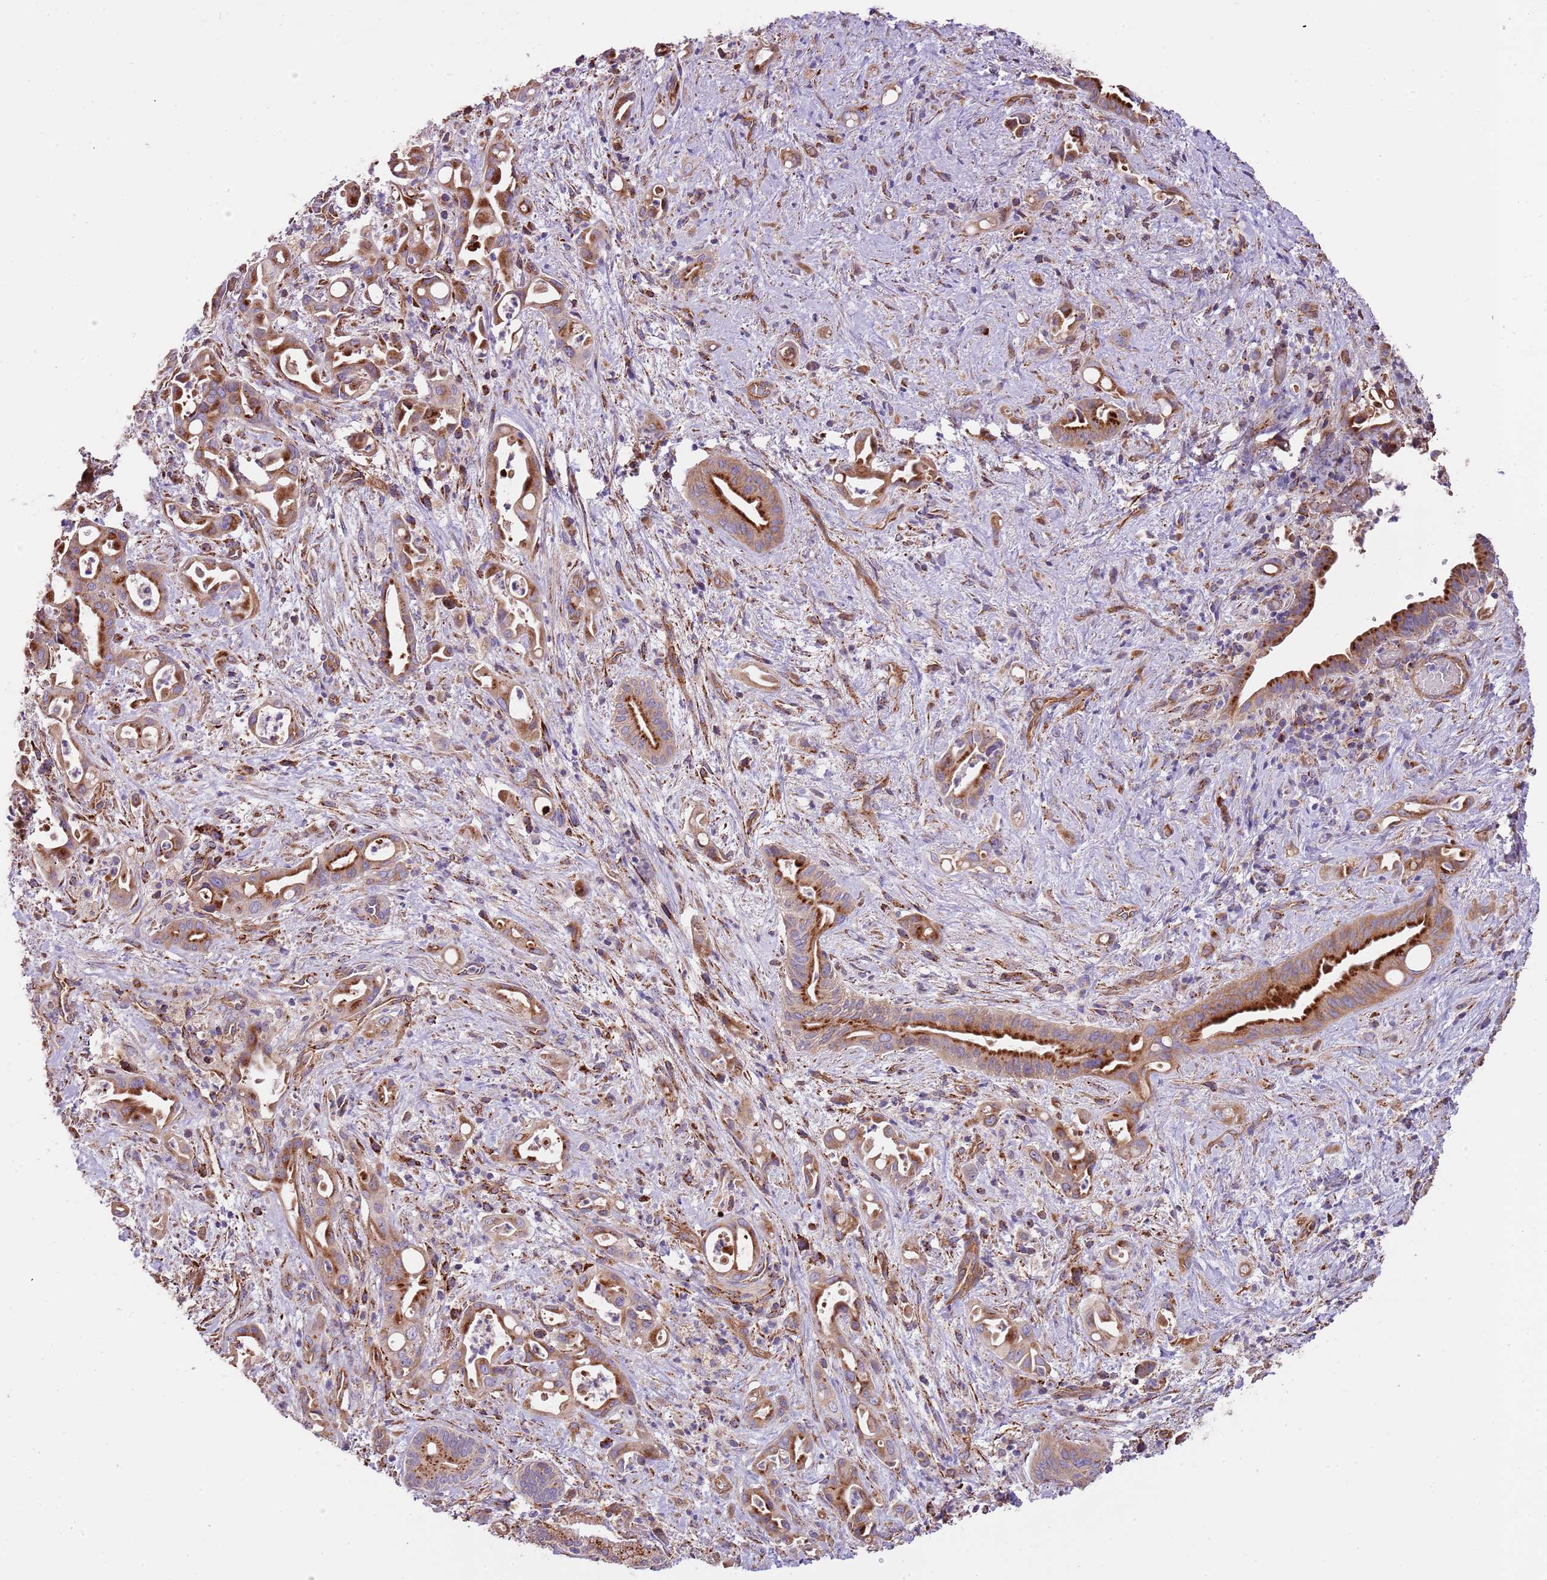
{"staining": {"intensity": "moderate", "quantity": ">75%", "location": "cytoplasmic/membranous"}, "tissue": "liver cancer", "cell_type": "Tumor cells", "image_type": "cancer", "snomed": [{"axis": "morphology", "description": "Cholangiocarcinoma"}, {"axis": "topography", "description": "Liver"}], "caption": "A medium amount of moderate cytoplasmic/membranous positivity is seen in approximately >75% of tumor cells in liver cholangiocarcinoma tissue.", "gene": "DOCK6", "patient": {"sex": "female", "age": 68}}